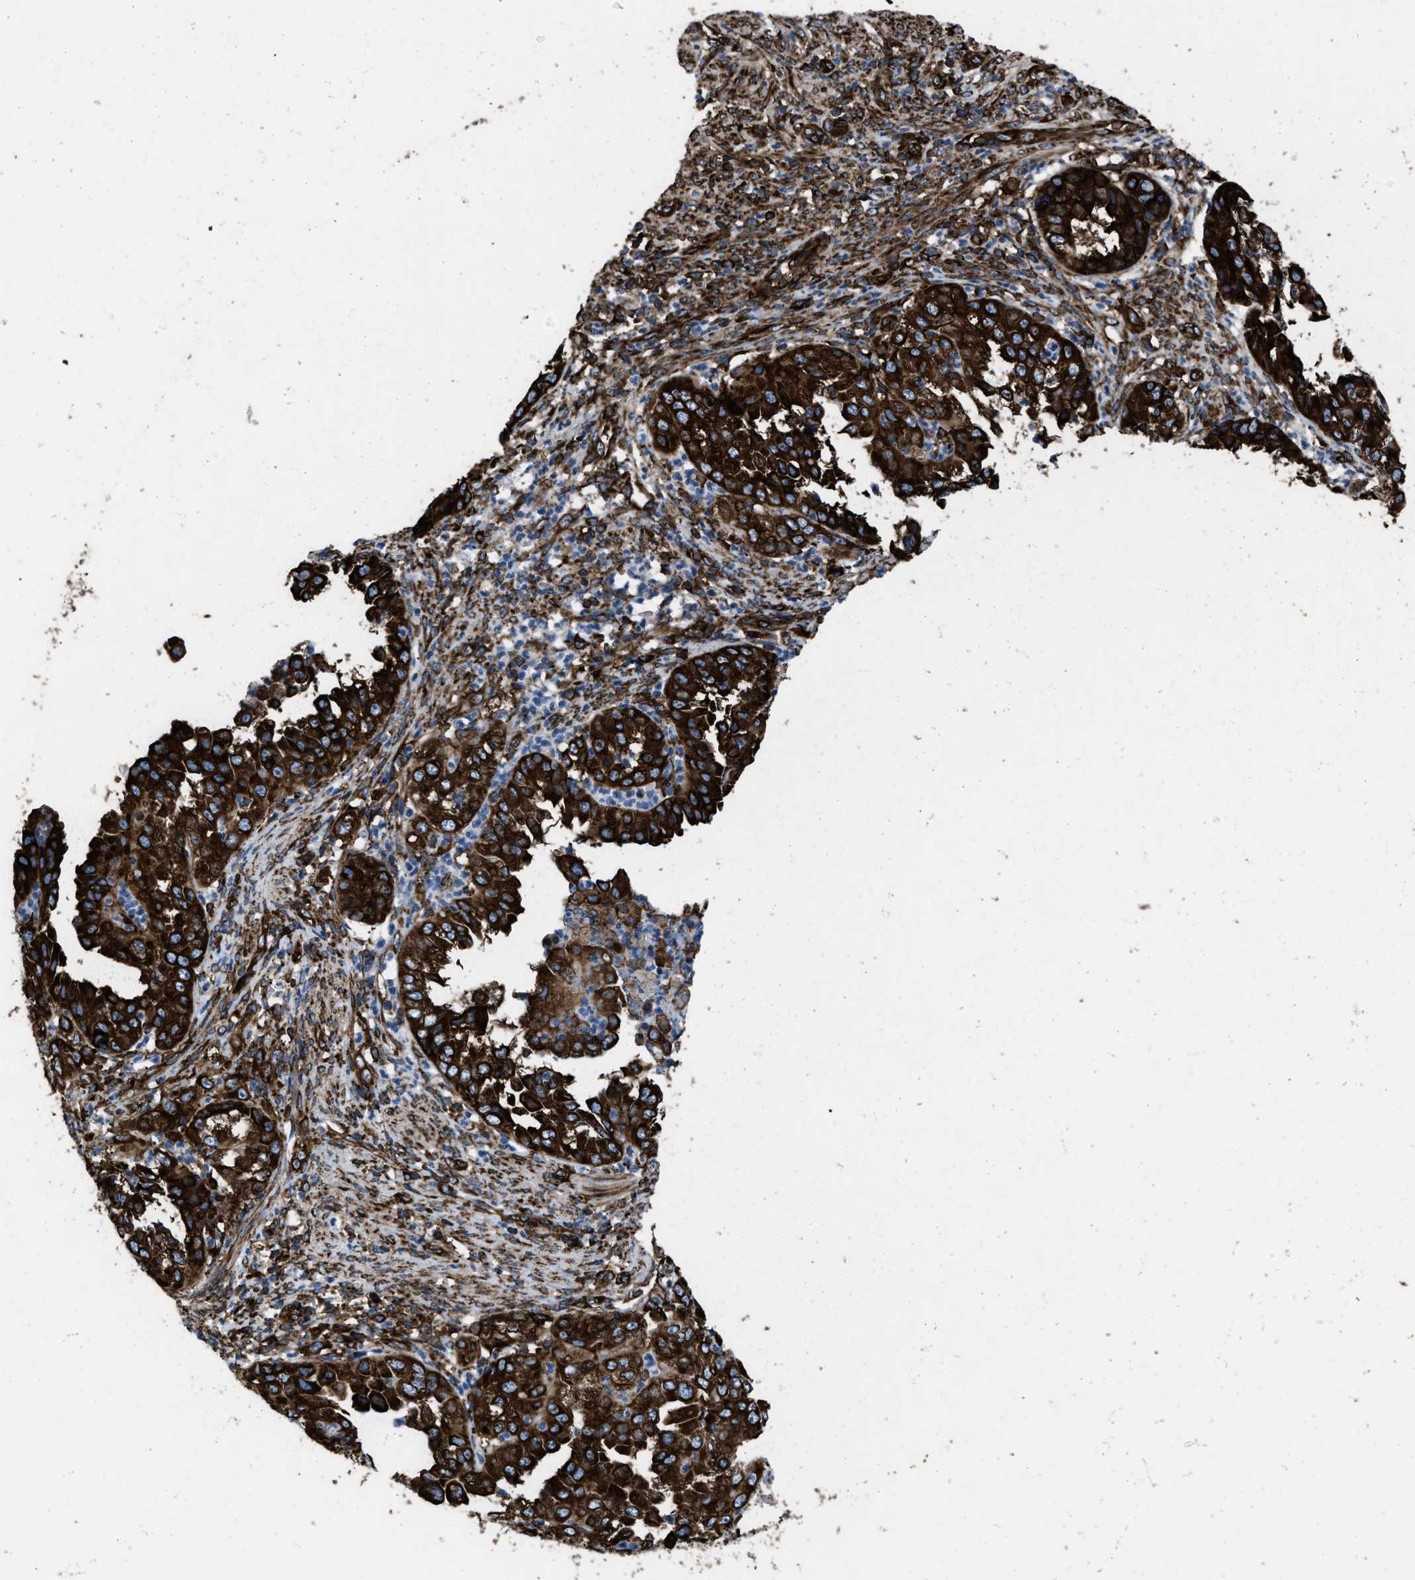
{"staining": {"intensity": "strong", "quantity": ">75%", "location": "cytoplasmic/membranous"}, "tissue": "endometrial cancer", "cell_type": "Tumor cells", "image_type": "cancer", "snomed": [{"axis": "morphology", "description": "Adenocarcinoma, NOS"}, {"axis": "topography", "description": "Endometrium"}], "caption": "Tumor cells exhibit high levels of strong cytoplasmic/membranous expression in approximately >75% of cells in human endometrial adenocarcinoma.", "gene": "CAPRIN1", "patient": {"sex": "female", "age": 85}}